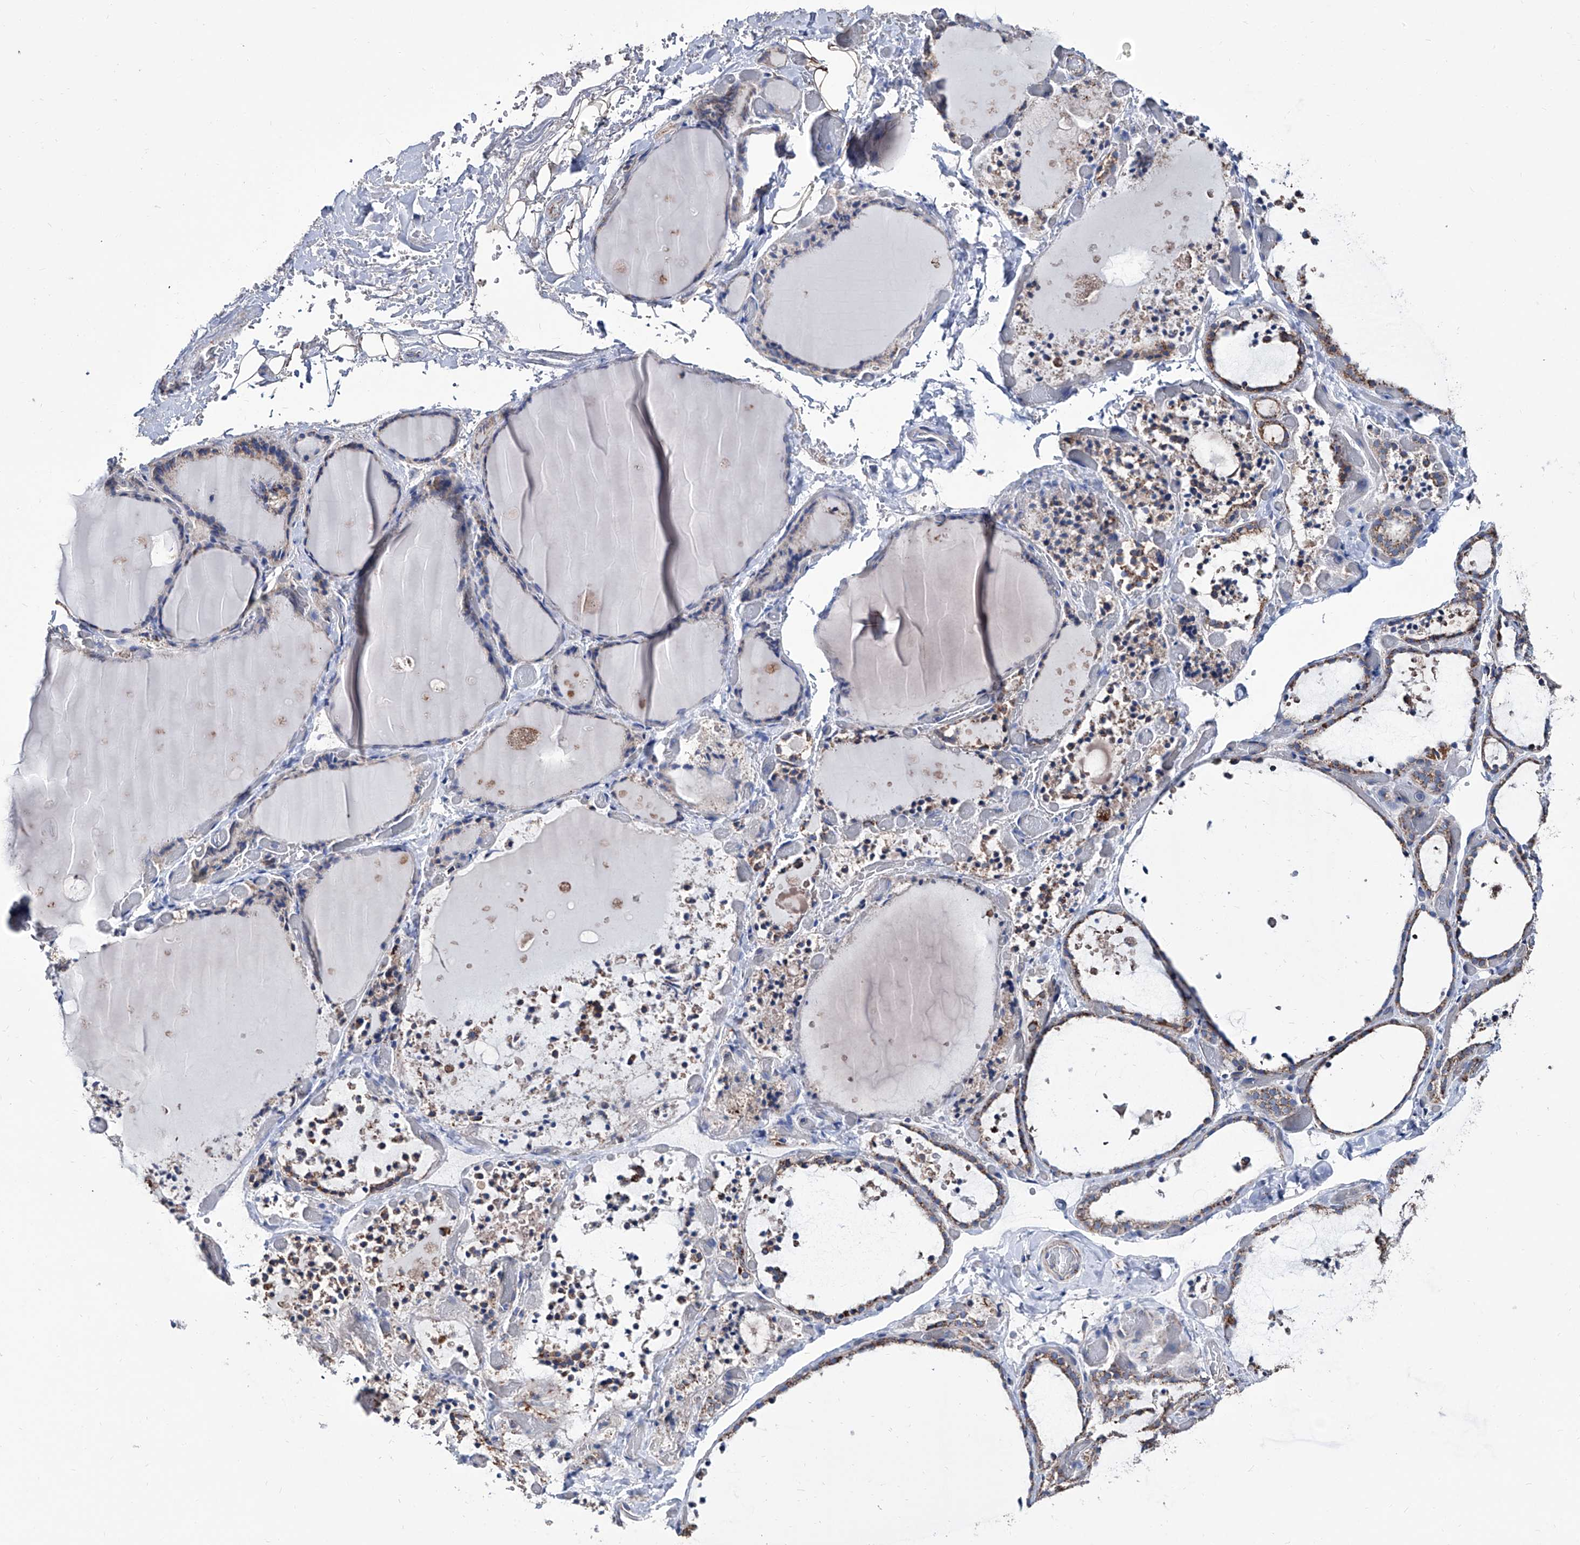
{"staining": {"intensity": "weak", "quantity": "25%-75%", "location": "cytoplasmic/membranous"}, "tissue": "thyroid gland", "cell_type": "Glandular cells", "image_type": "normal", "snomed": [{"axis": "morphology", "description": "Normal tissue, NOS"}, {"axis": "topography", "description": "Thyroid gland"}], "caption": "The histopathology image shows staining of unremarkable thyroid gland, revealing weak cytoplasmic/membranous protein staining (brown color) within glandular cells.", "gene": "NHS", "patient": {"sex": "female", "age": 44}}